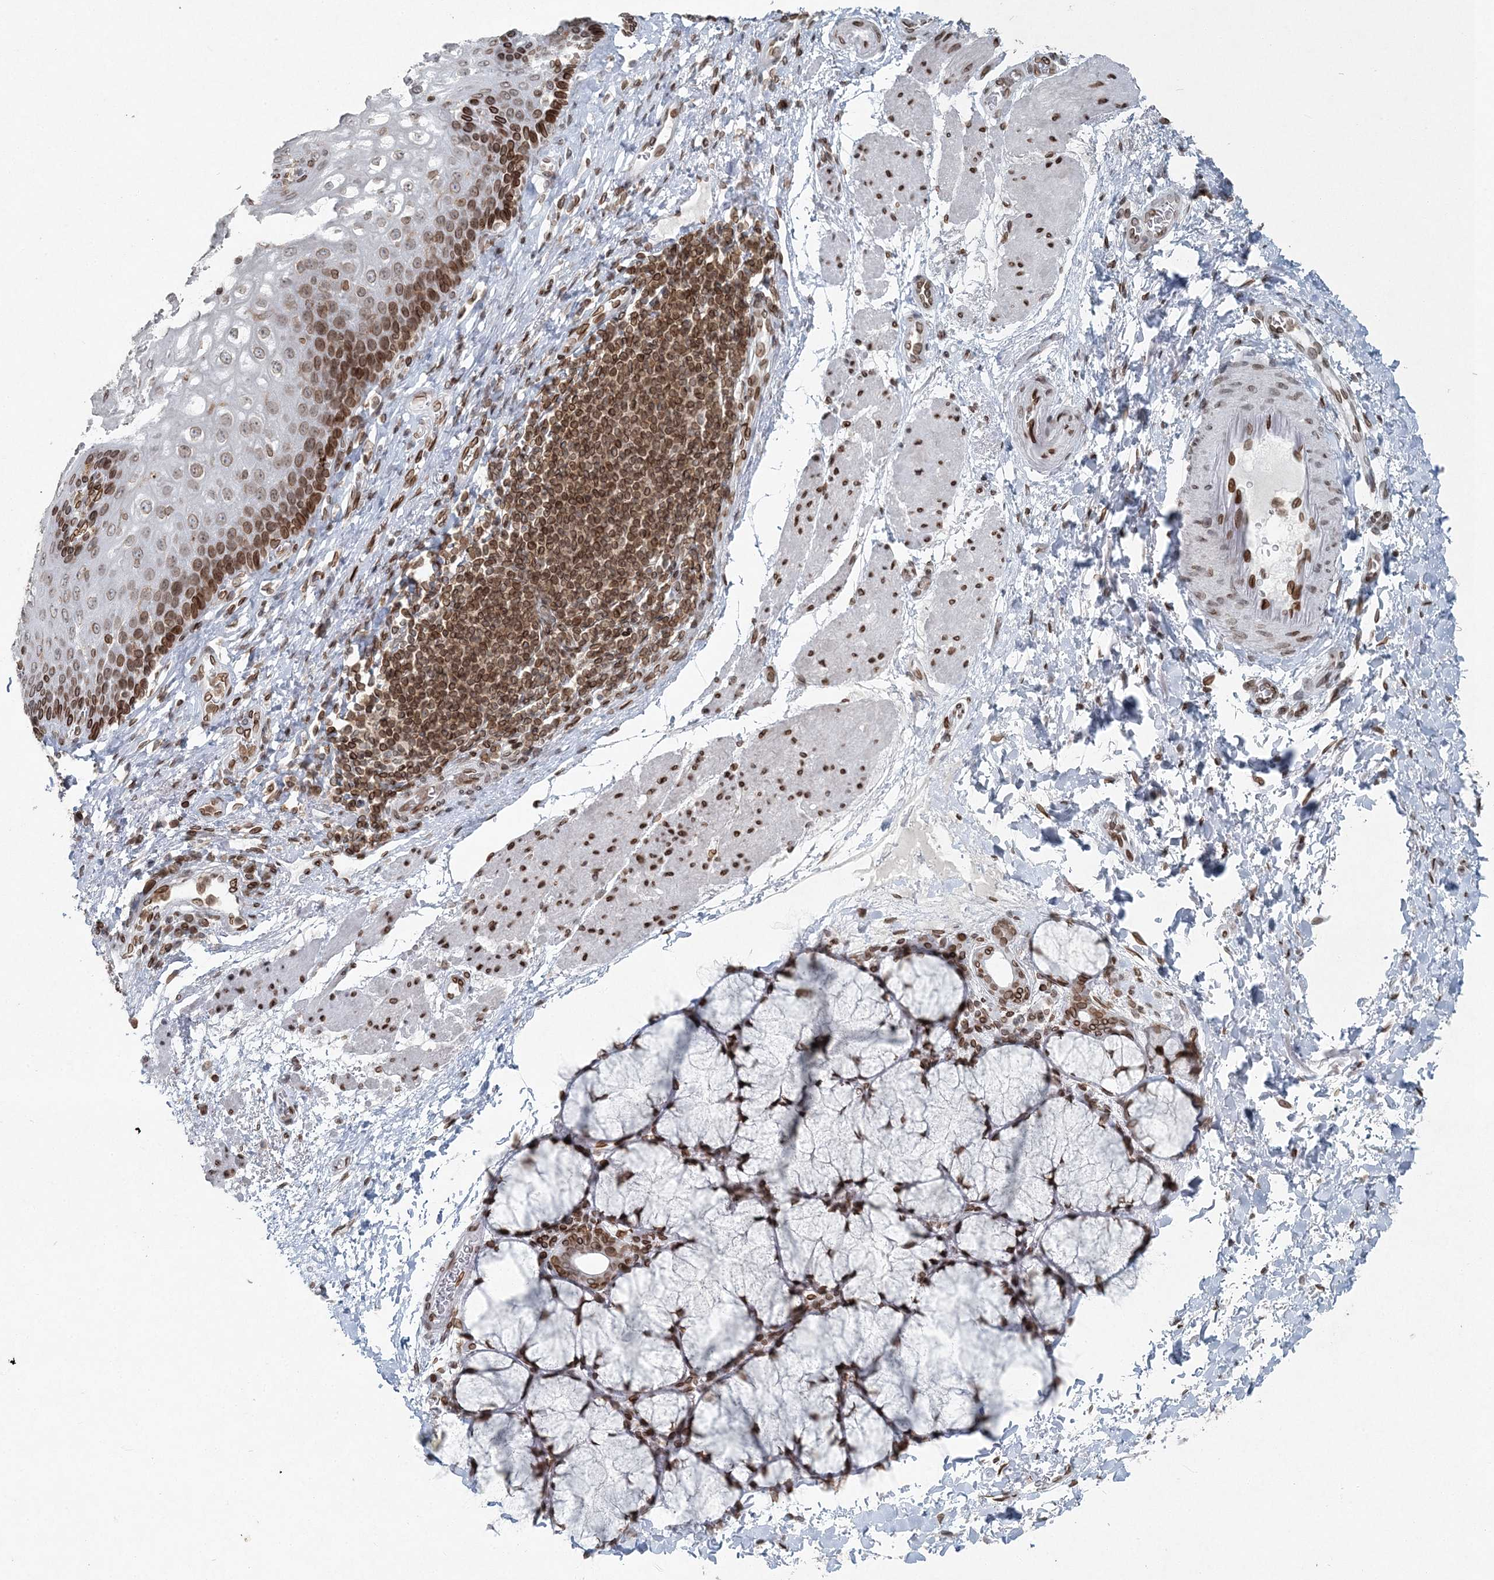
{"staining": {"intensity": "strong", "quantity": ">75%", "location": "cytoplasmic/membranous,nuclear"}, "tissue": "esophagus", "cell_type": "Squamous epithelial cells", "image_type": "normal", "snomed": [{"axis": "morphology", "description": "Normal tissue, NOS"}, {"axis": "topography", "description": "Esophagus"}], "caption": "Immunohistochemical staining of normal human esophagus shows >75% levels of strong cytoplasmic/membranous,nuclear protein positivity in approximately >75% of squamous epithelial cells.", "gene": "GJD4", "patient": {"sex": "male", "age": 54}}